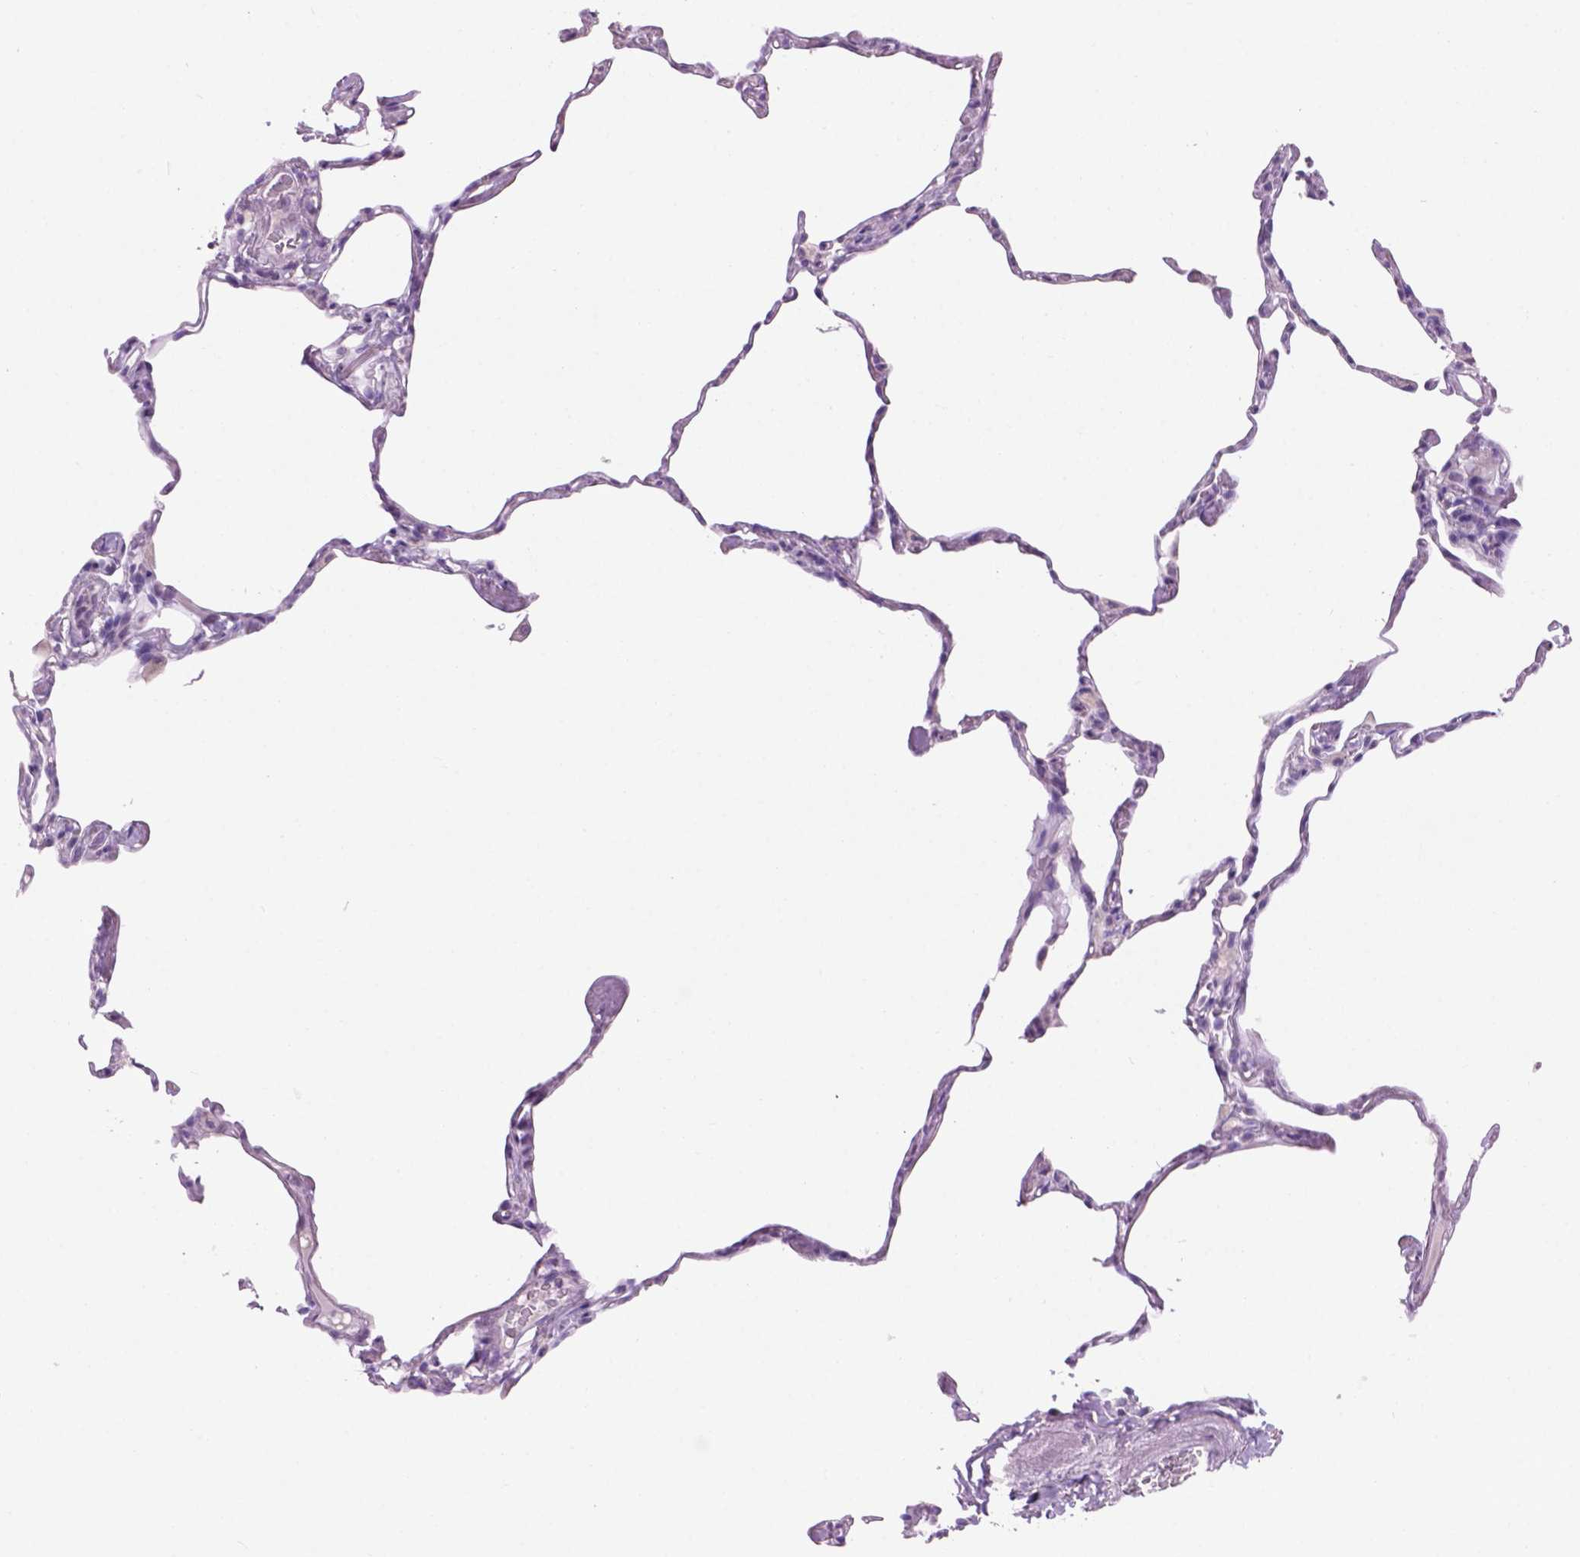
{"staining": {"intensity": "negative", "quantity": "none", "location": "none"}, "tissue": "lung", "cell_type": "Alveolar cells", "image_type": "normal", "snomed": [{"axis": "morphology", "description": "Normal tissue, NOS"}, {"axis": "topography", "description": "Lung"}], "caption": "This photomicrograph is of normal lung stained with immunohistochemistry to label a protein in brown with the nuclei are counter-stained blue. There is no staining in alveolar cells. (DAB IHC visualized using brightfield microscopy, high magnification).", "gene": "CRYBA4", "patient": {"sex": "male", "age": 65}}